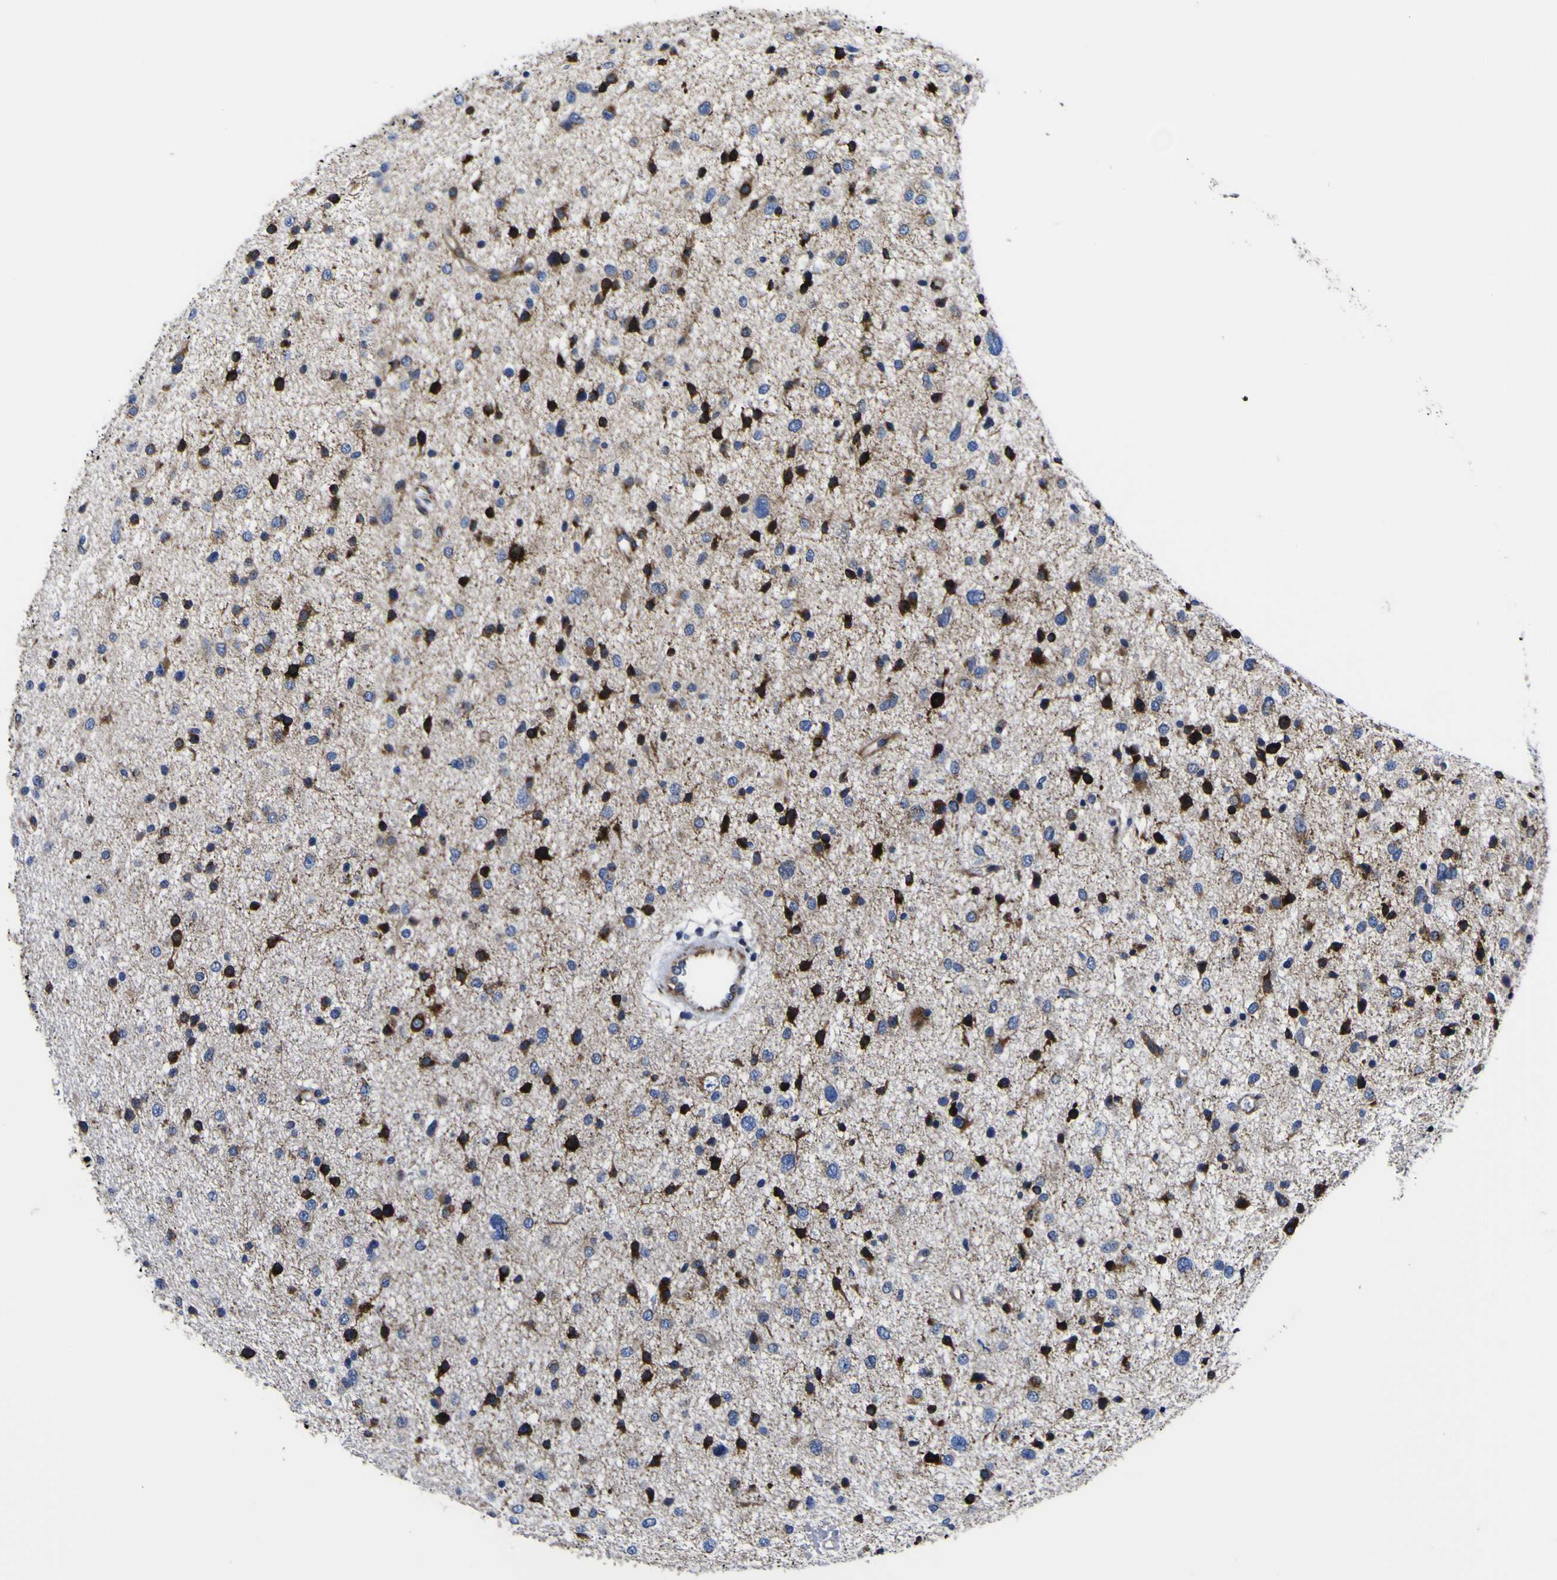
{"staining": {"intensity": "strong", "quantity": "25%-75%", "location": "cytoplasmic/membranous"}, "tissue": "glioma", "cell_type": "Tumor cells", "image_type": "cancer", "snomed": [{"axis": "morphology", "description": "Glioma, malignant, Low grade"}, {"axis": "topography", "description": "Brain"}], "caption": "Protein expression analysis of human glioma reveals strong cytoplasmic/membranous staining in approximately 25%-75% of tumor cells.", "gene": "SCD", "patient": {"sex": "female", "age": 37}}